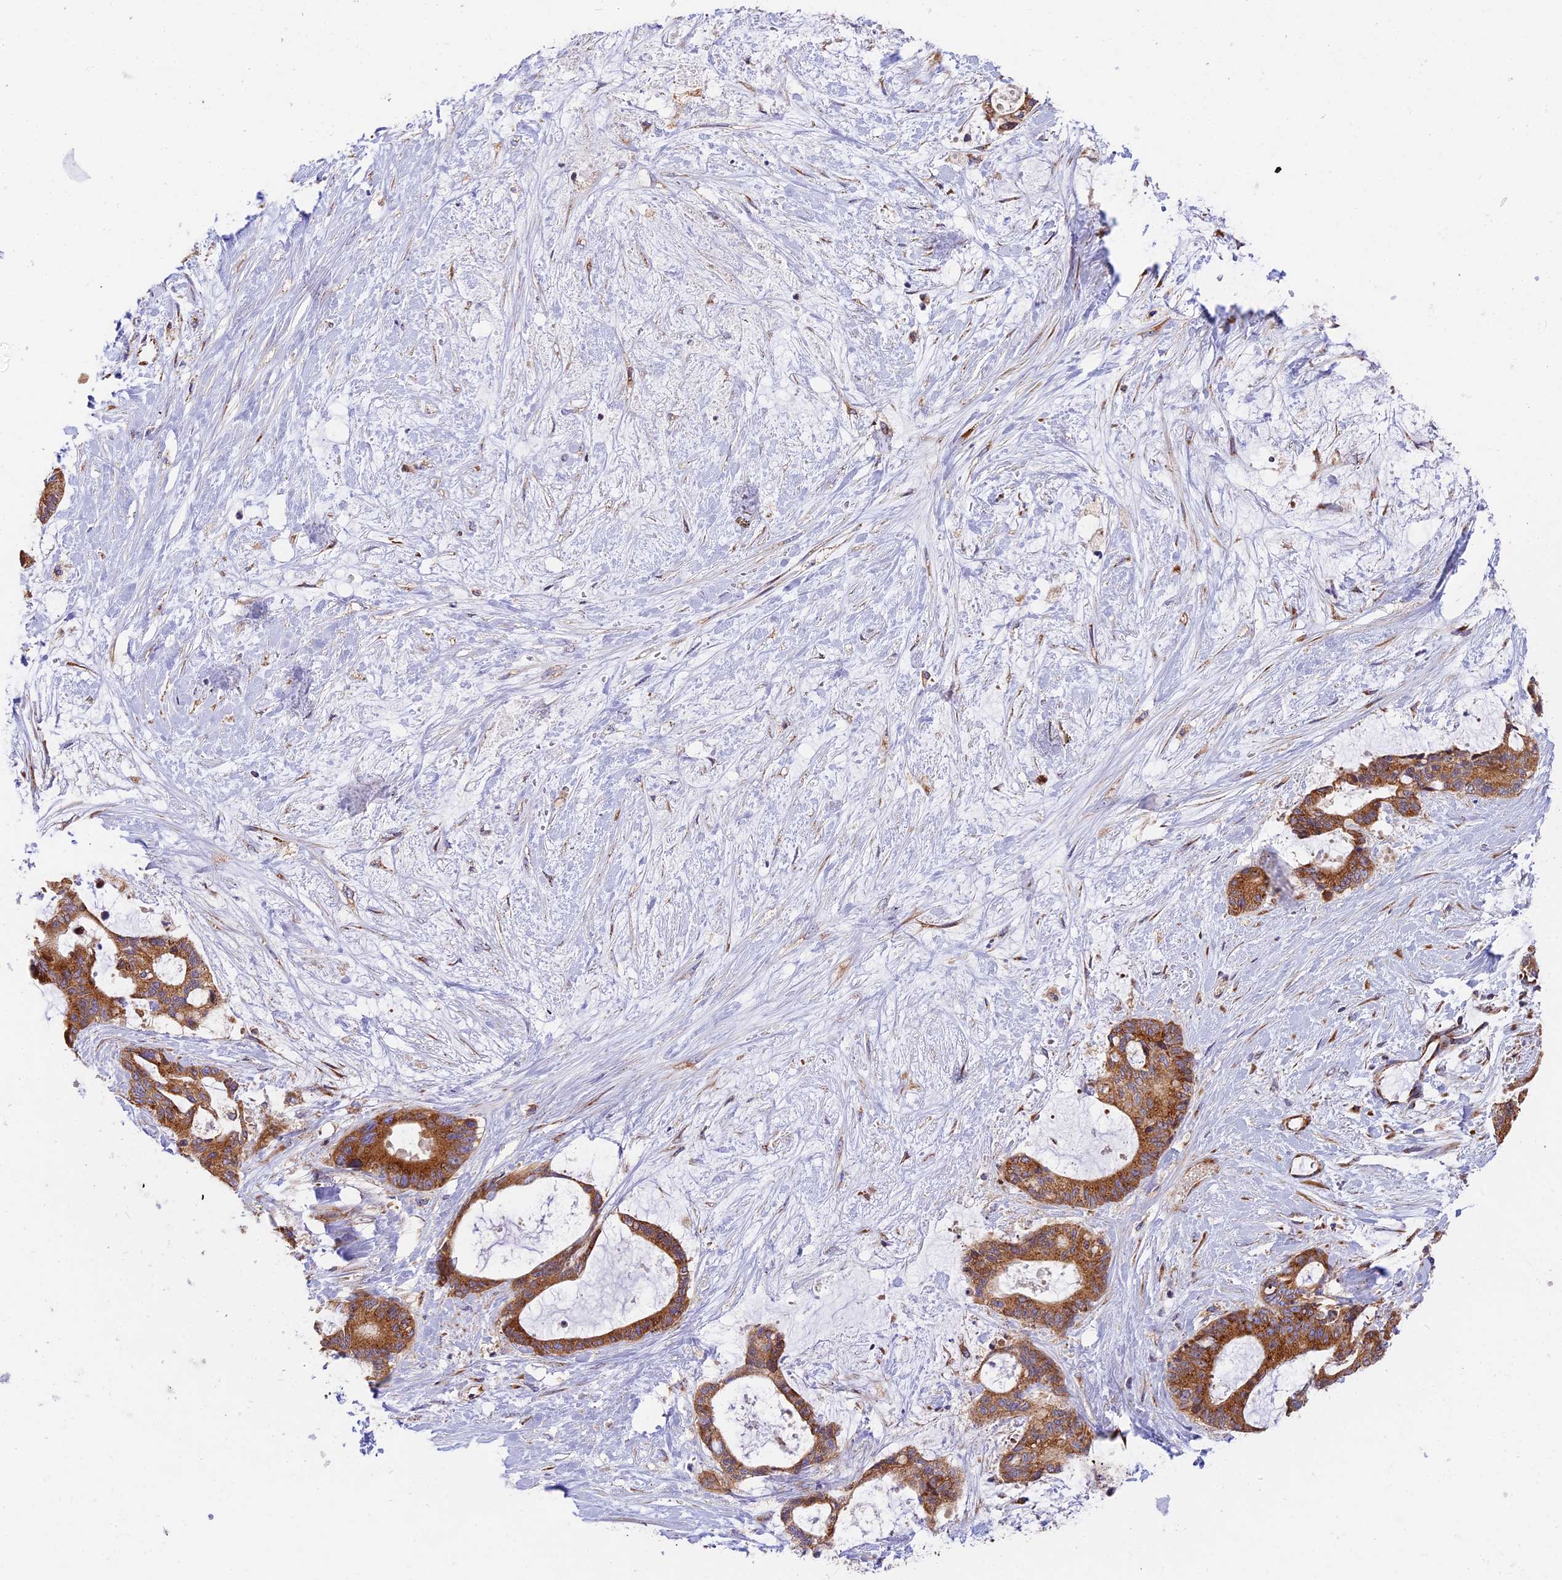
{"staining": {"intensity": "strong", "quantity": ">75%", "location": "cytoplasmic/membranous"}, "tissue": "liver cancer", "cell_type": "Tumor cells", "image_type": "cancer", "snomed": [{"axis": "morphology", "description": "Normal tissue, NOS"}, {"axis": "morphology", "description": "Cholangiocarcinoma"}, {"axis": "topography", "description": "Liver"}, {"axis": "topography", "description": "Peripheral nerve tissue"}], "caption": "Liver cholangiocarcinoma stained with immunohistochemistry (IHC) exhibits strong cytoplasmic/membranous staining in approximately >75% of tumor cells.", "gene": "MRAS", "patient": {"sex": "female", "age": 73}}